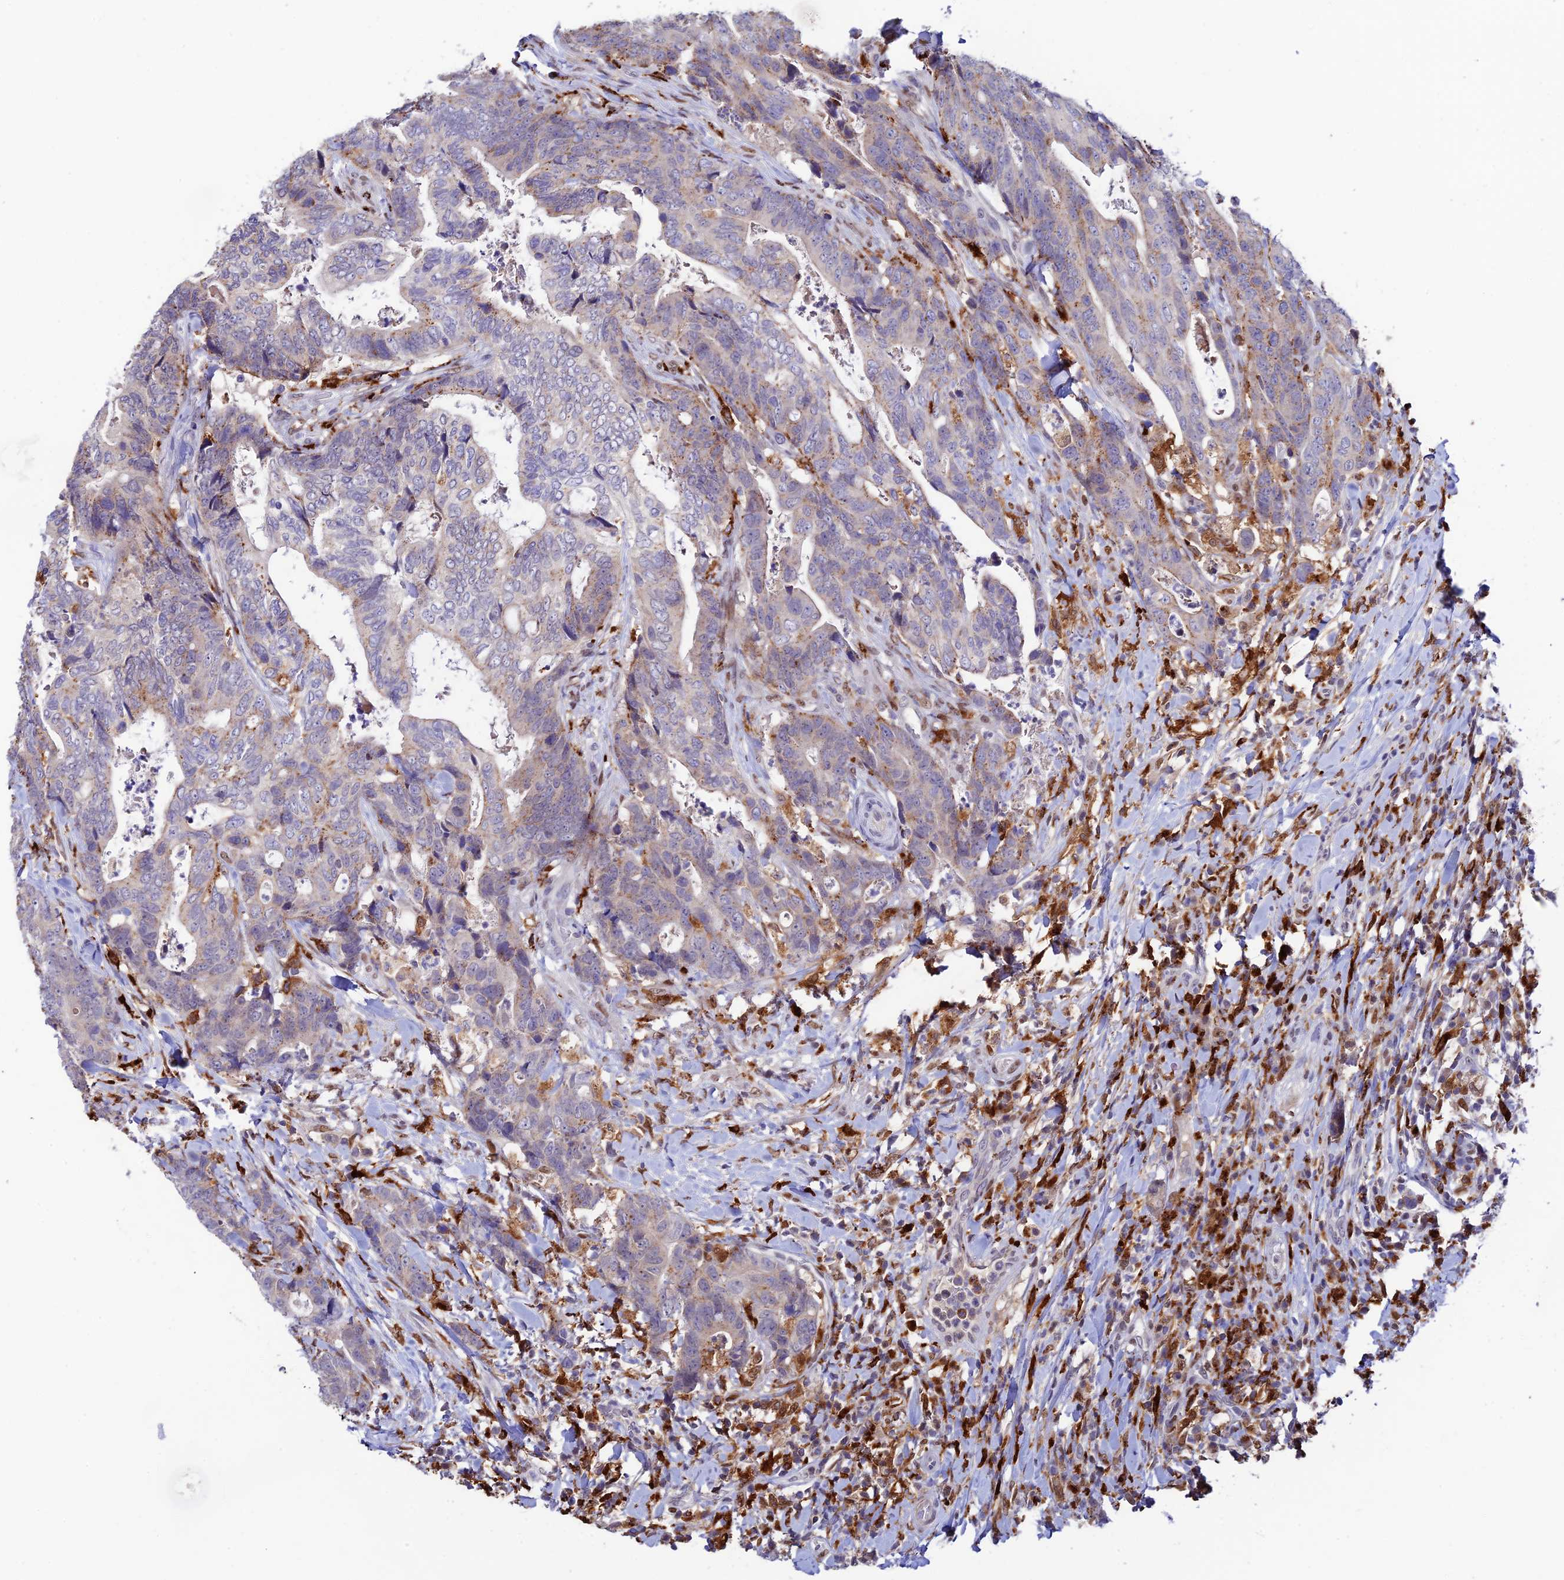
{"staining": {"intensity": "weak", "quantity": "<25%", "location": "cytoplasmic/membranous"}, "tissue": "colorectal cancer", "cell_type": "Tumor cells", "image_type": "cancer", "snomed": [{"axis": "morphology", "description": "Adenocarcinoma, NOS"}, {"axis": "topography", "description": "Colon"}], "caption": "Histopathology image shows no significant protein expression in tumor cells of colorectal adenocarcinoma.", "gene": "HIC1", "patient": {"sex": "female", "age": 82}}